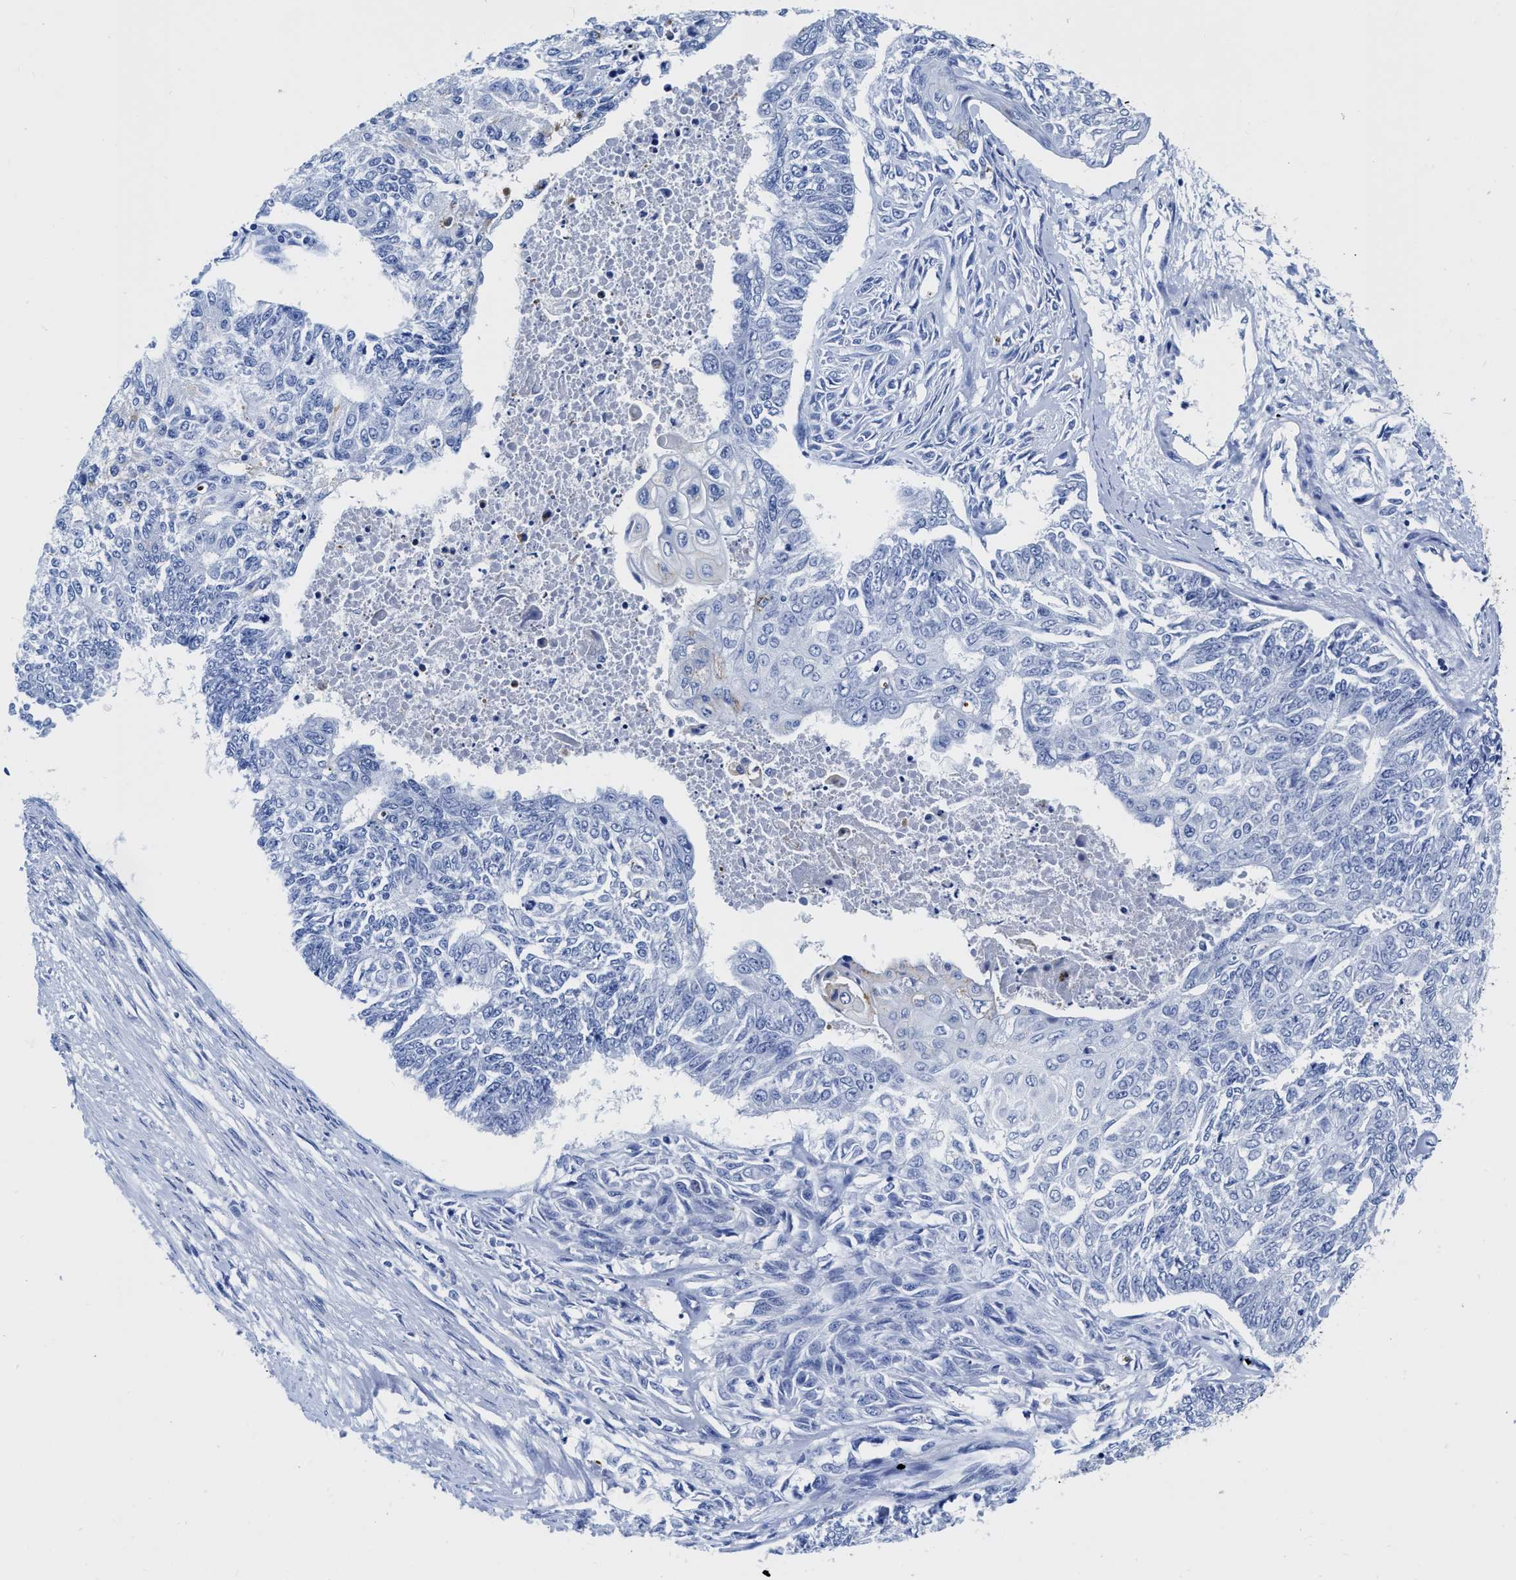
{"staining": {"intensity": "negative", "quantity": "none", "location": "none"}, "tissue": "endometrial cancer", "cell_type": "Tumor cells", "image_type": "cancer", "snomed": [{"axis": "morphology", "description": "Adenocarcinoma, NOS"}, {"axis": "topography", "description": "Endometrium"}], "caption": "High magnification brightfield microscopy of endometrial adenocarcinoma stained with DAB (3,3'-diaminobenzidine) (brown) and counterstained with hematoxylin (blue): tumor cells show no significant expression. The staining is performed using DAB (3,3'-diaminobenzidine) brown chromogen with nuclei counter-stained in using hematoxylin.", "gene": "TVP23B", "patient": {"sex": "female", "age": 32}}